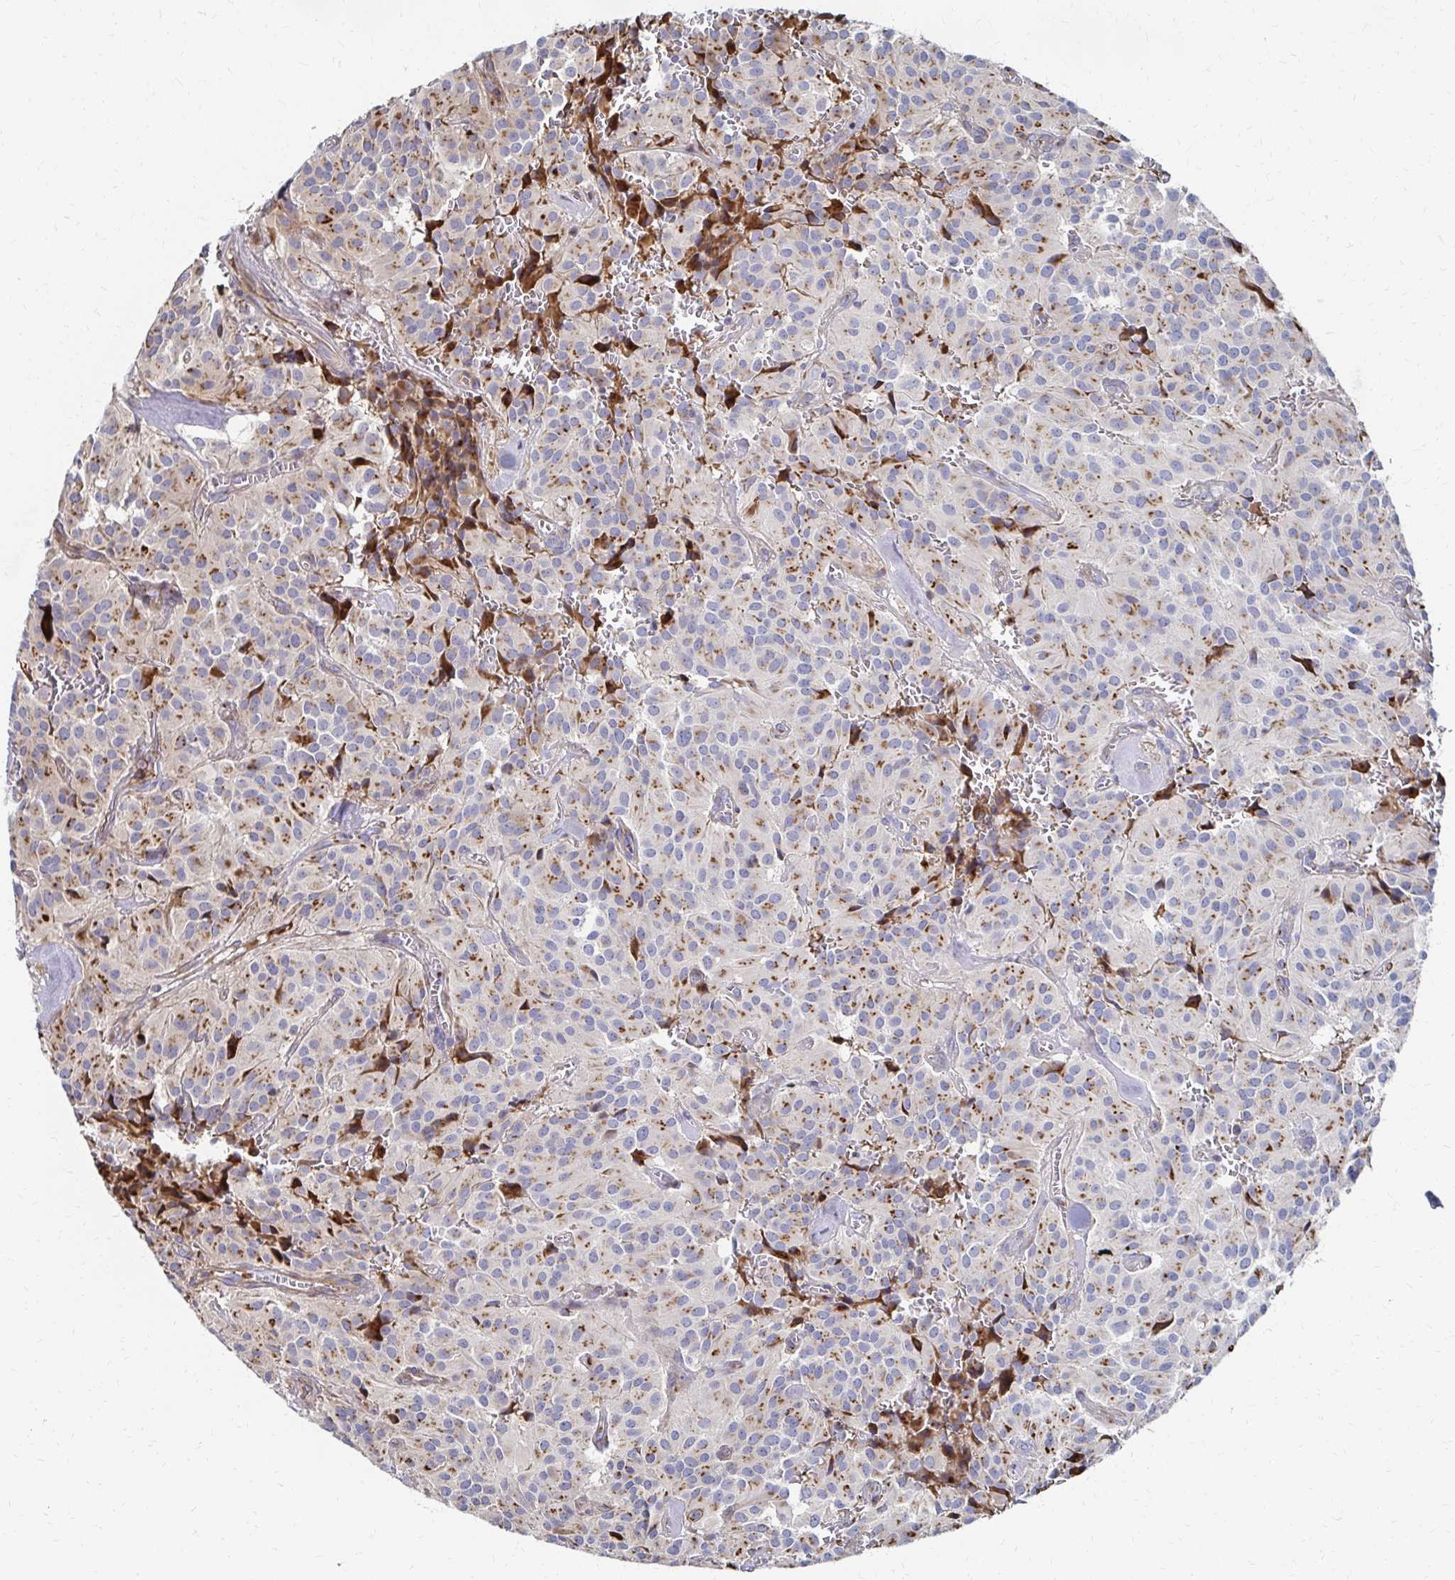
{"staining": {"intensity": "moderate", "quantity": "25%-75%", "location": "cytoplasmic/membranous"}, "tissue": "glioma", "cell_type": "Tumor cells", "image_type": "cancer", "snomed": [{"axis": "morphology", "description": "Glioma, malignant, Low grade"}, {"axis": "topography", "description": "Brain"}], "caption": "Protein expression analysis of human glioma reveals moderate cytoplasmic/membranous staining in about 25%-75% of tumor cells.", "gene": "MAN1A1", "patient": {"sex": "male", "age": 42}}